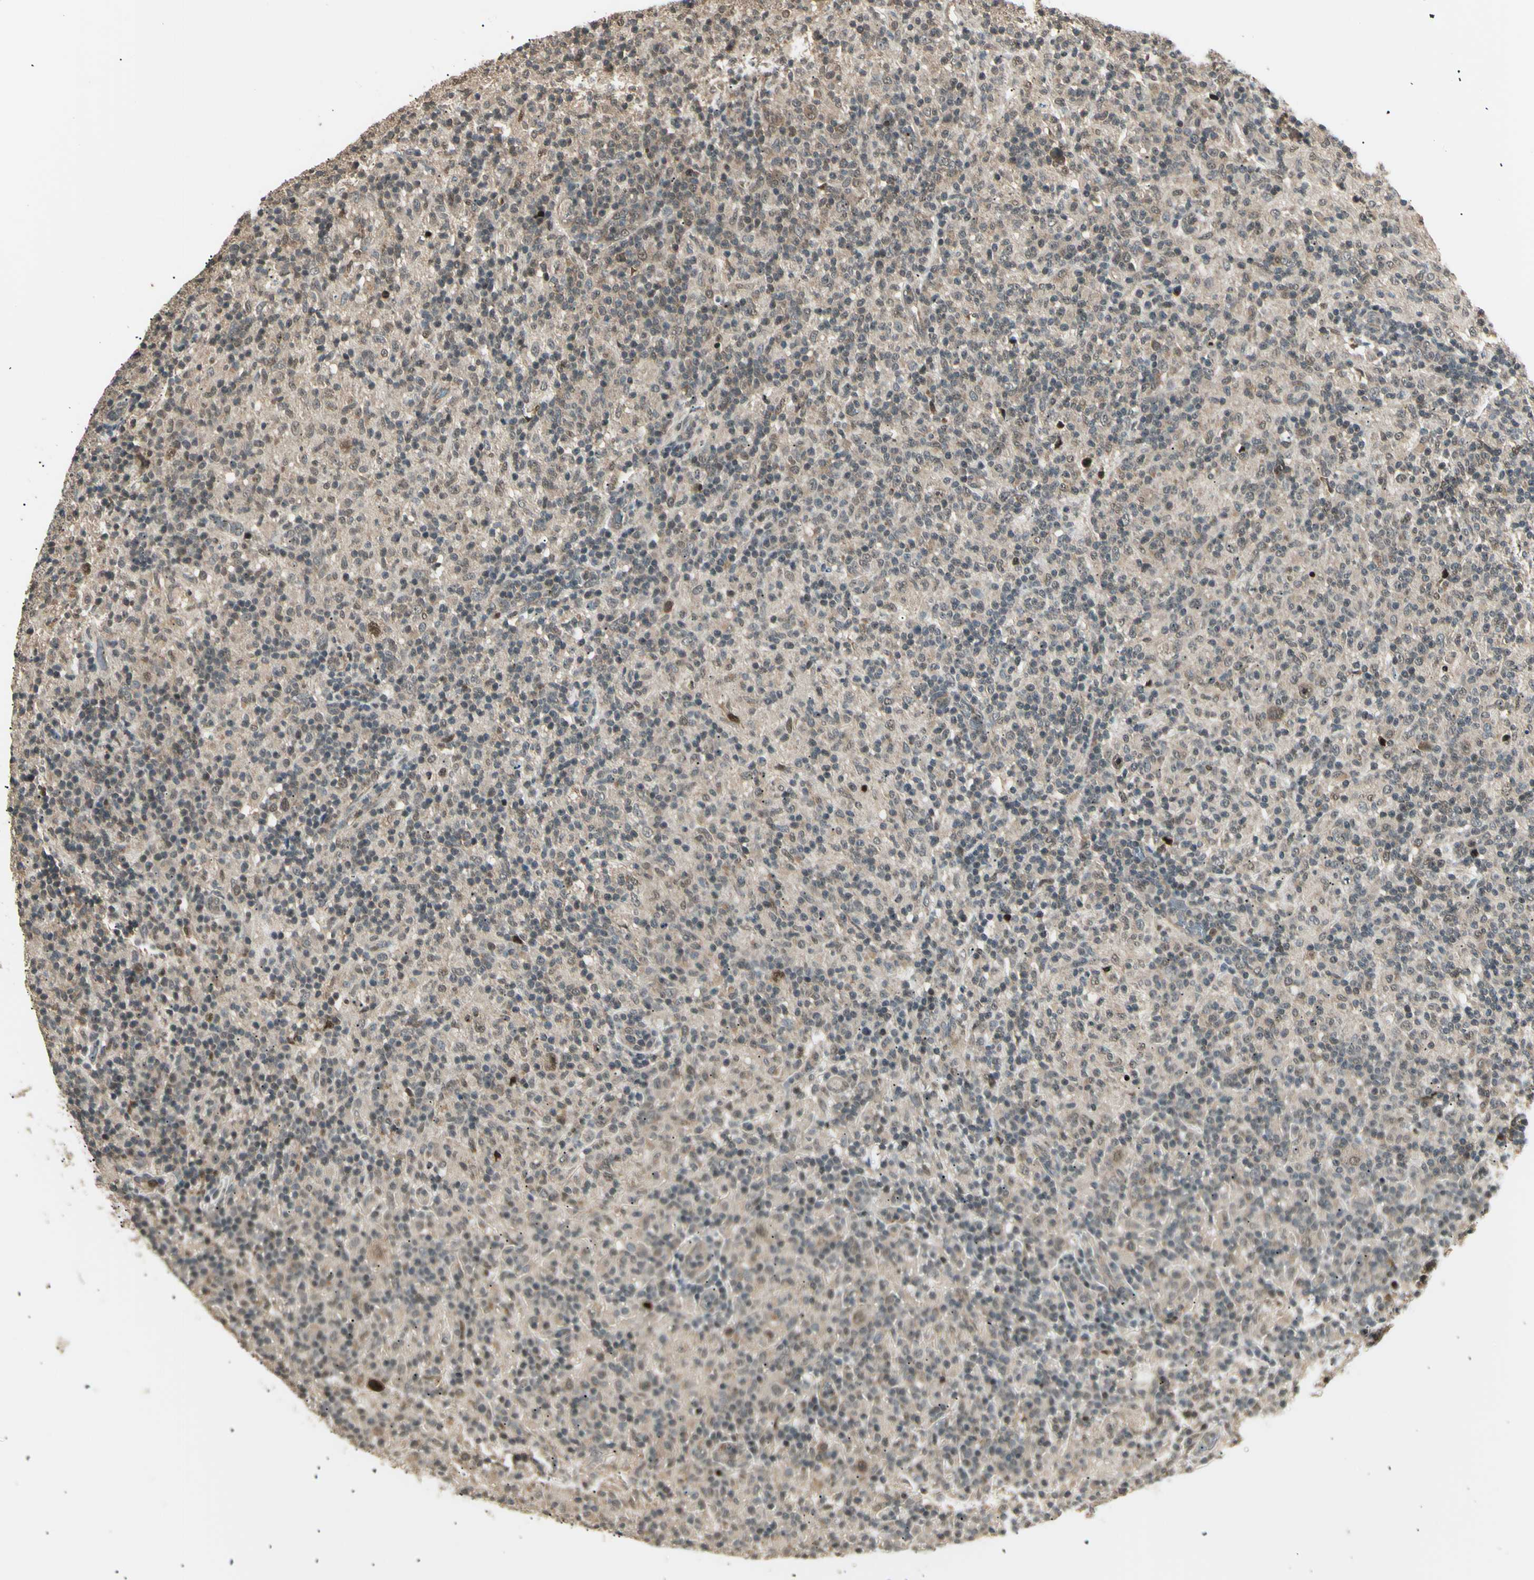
{"staining": {"intensity": "weak", "quantity": ">75%", "location": "cytoplasmic/membranous,nuclear"}, "tissue": "lymphoma", "cell_type": "Tumor cells", "image_type": "cancer", "snomed": [{"axis": "morphology", "description": "Hodgkin's disease, NOS"}, {"axis": "topography", "description": "Lymph node"}], "caption": "The immunohistochemical stain shows weak cytoplasmic/membranous and nuclear positivity in tumor cells of lymphoma tissue.", "gene": "NUAK2", "patient": {"sex": "male", "age": 70}}